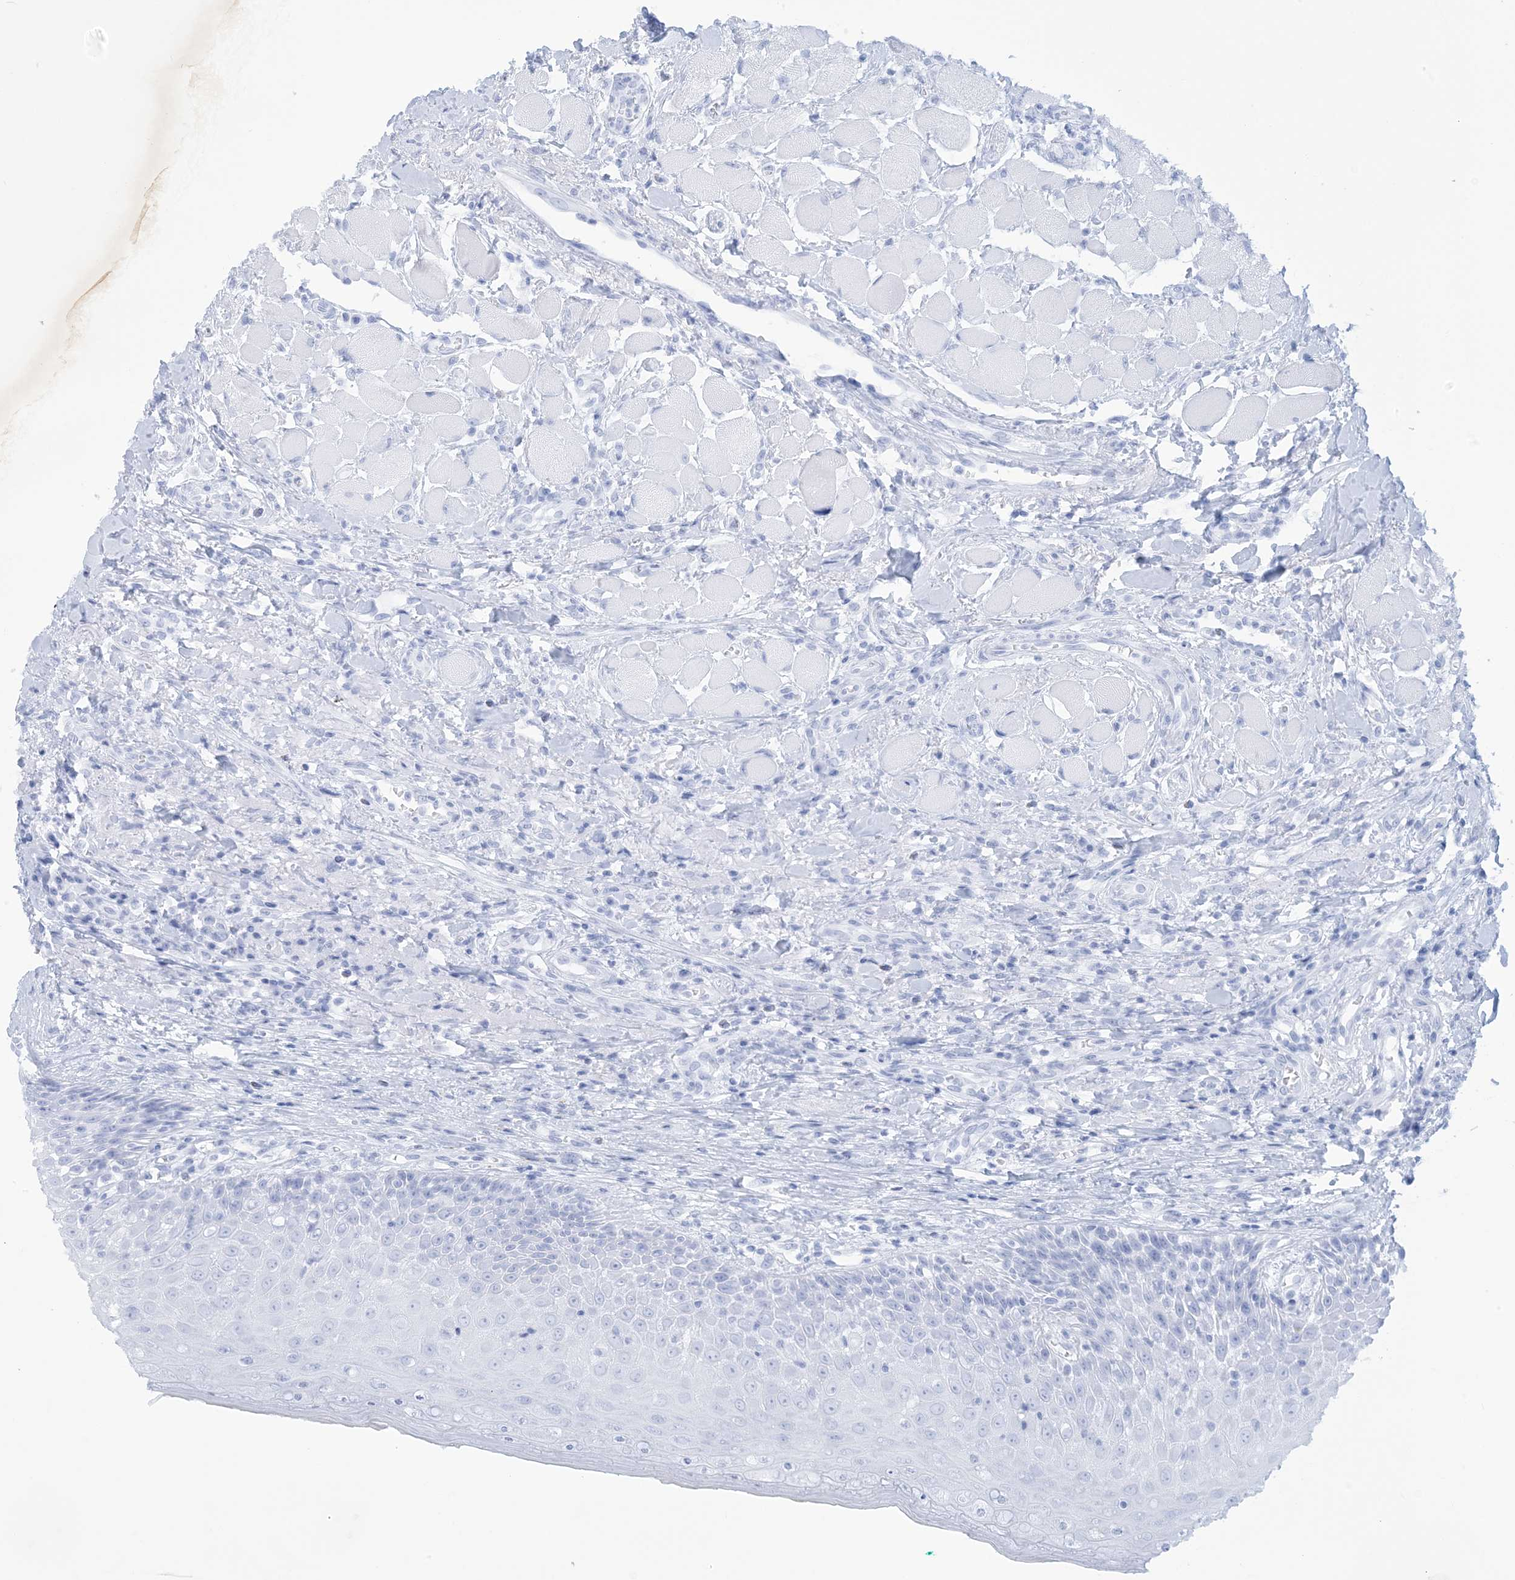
{"staining": {"intensity": "negative", "quantity": "none", "location": "none"}, "tissue": "oral mucosa", "cell_type": "Squamous epithelial cells", "image_type": "normal", "snomed": [{"axis": "morphology", "description": "Normal tissue, NOS"}, {"axis": "topography", "description": "Oral tissue"}], "caption": "The micrograph reveals no significant expression in squamous epithelial cells of oral mucosa.", "gene": "KLHL18", "patient": {"sex": "female", "age": 70}}